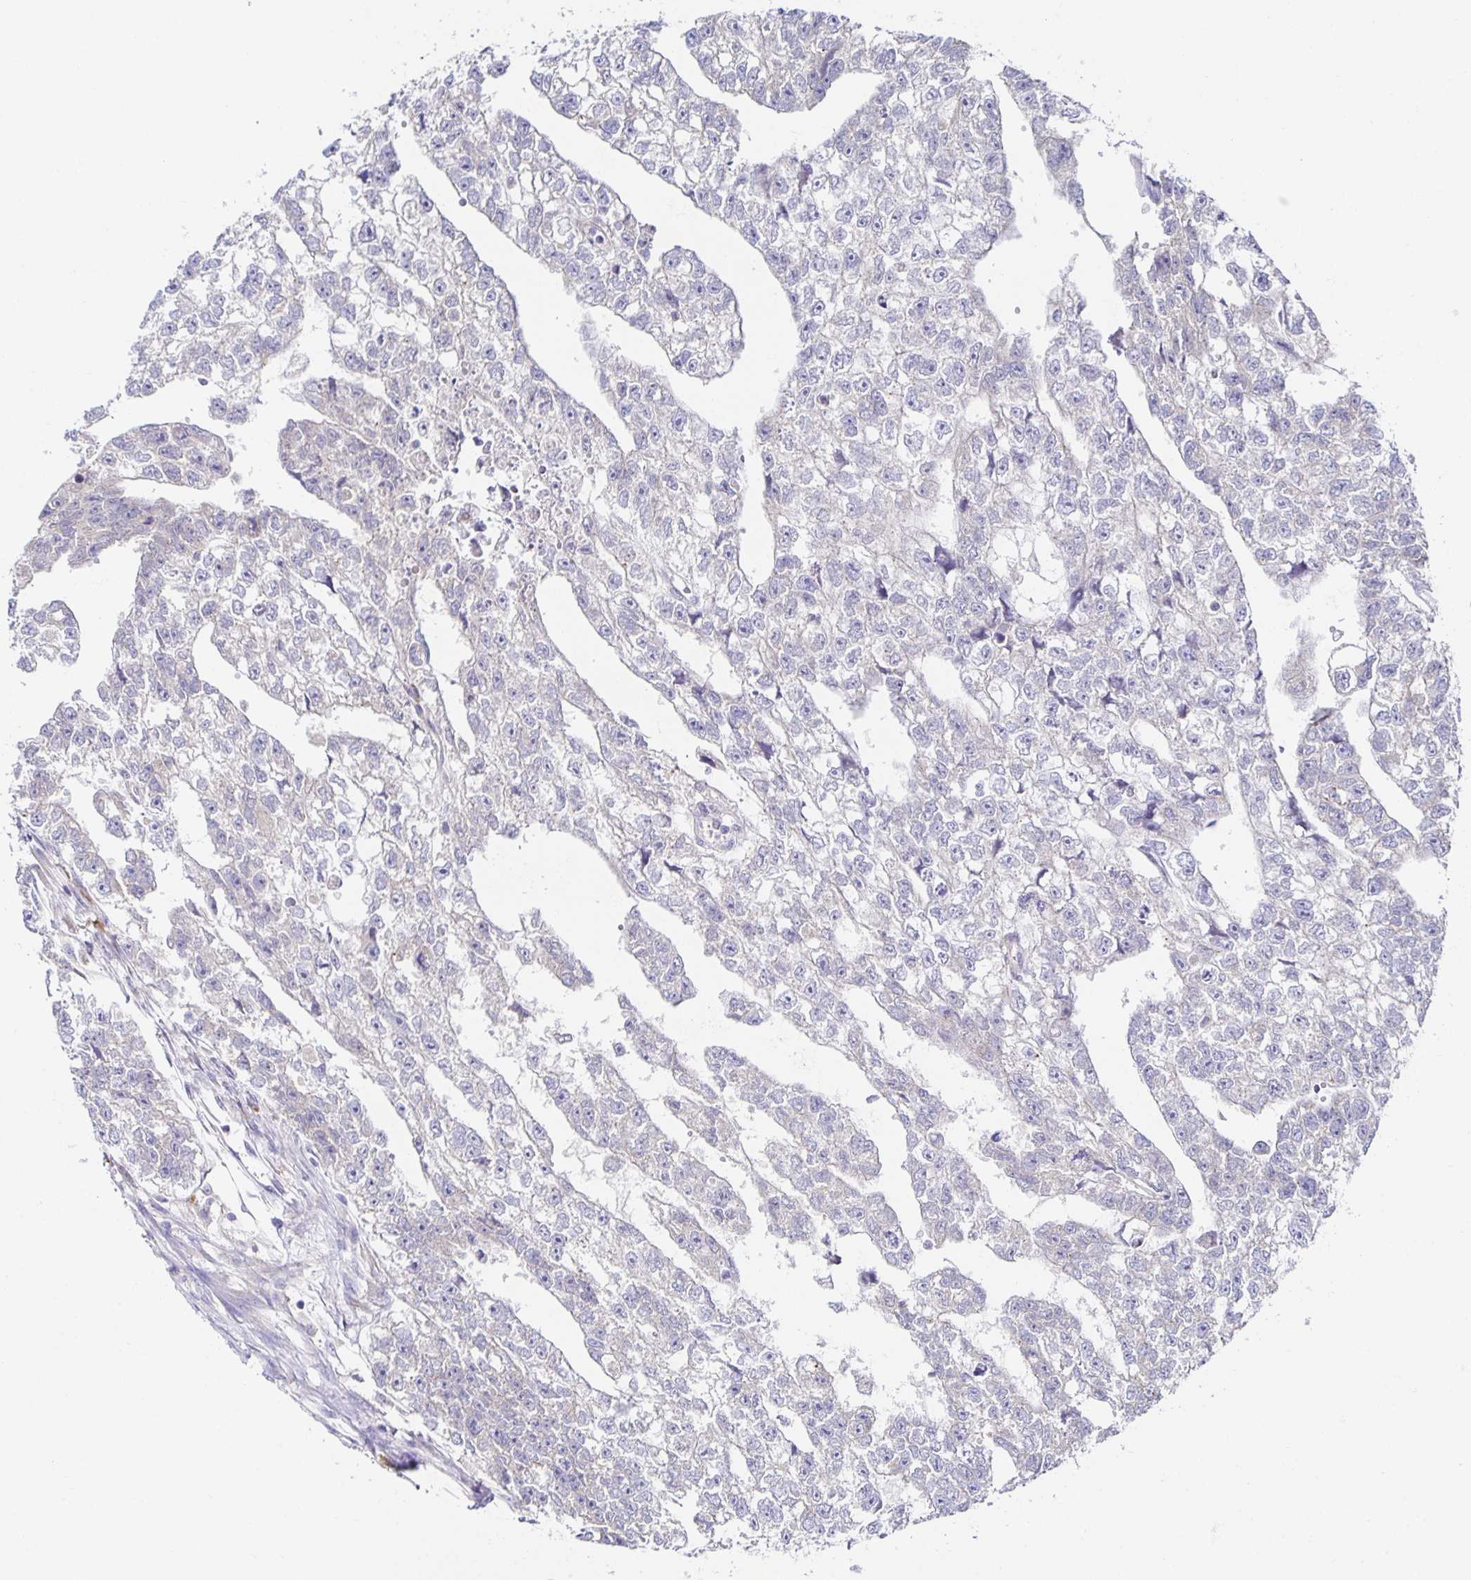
{"staining": {"intensity": "negative", "quantity": "none", "location": "none"}, "tissue": "testis cancer", "cell_type": "Tumor cells", "image_type": "cancer", "snomed": [{"axis": "morphology", "description": "Carcinoma, Embryonal, NOS"}, {"axis": "morphology", "description": "Teratoma, malignant, NOS"}, {"axis": "topography", "description": "Testis"}], "caption": "The histopathology image reveals no staining of tumor cells in testis cancer (malignant teratoma).", "gene": "BAD", "patient": {"sex": "male", "age": 44}}